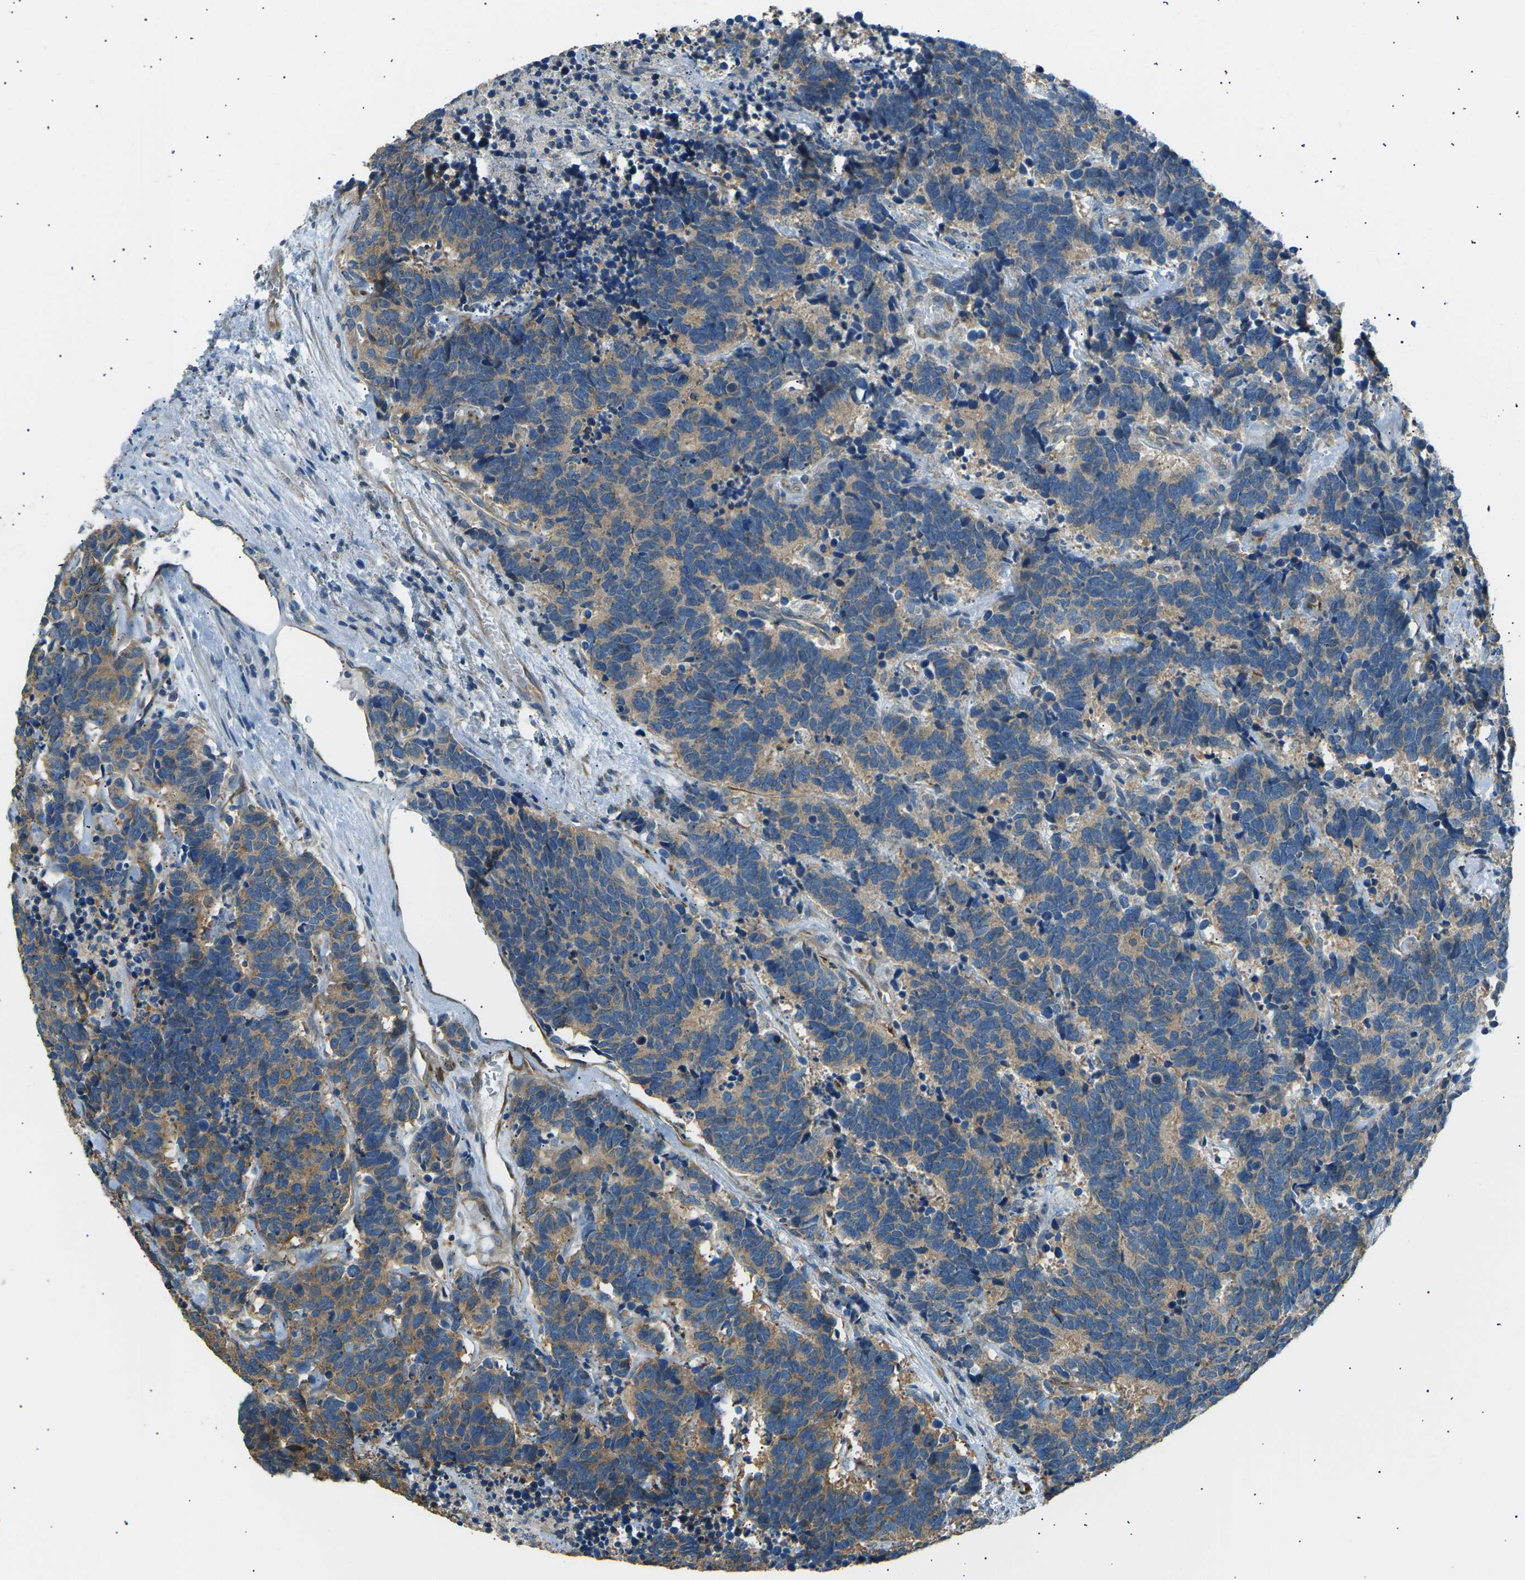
{"staining": {"intensity": "moderate", "quantity": ">75%", "location": "cytoplasmic/membranous"}, "tissue": "carcinoid", "cell_type": "Tumor cells", "image_type": "cancer", "snomed": [{"axis": "morphology", "description": "Carcinoma, NOS"}, {"axis": "morphology", "description": "Carcinoid, malignant, NOS"}, {"axis": "topography", "description": "Urinary bladder"}], "caption": "Immunohistochemical staining of carcinoma shows medium levels of moderate cytoplasmic/membranous staining in about >75% of tumor cells. Immunohistochemistry (ihc) stains the protein in brown and the nuclei are stained blue.", "gene": "SLK", "patient": {"sex": "male", "age": 57}}